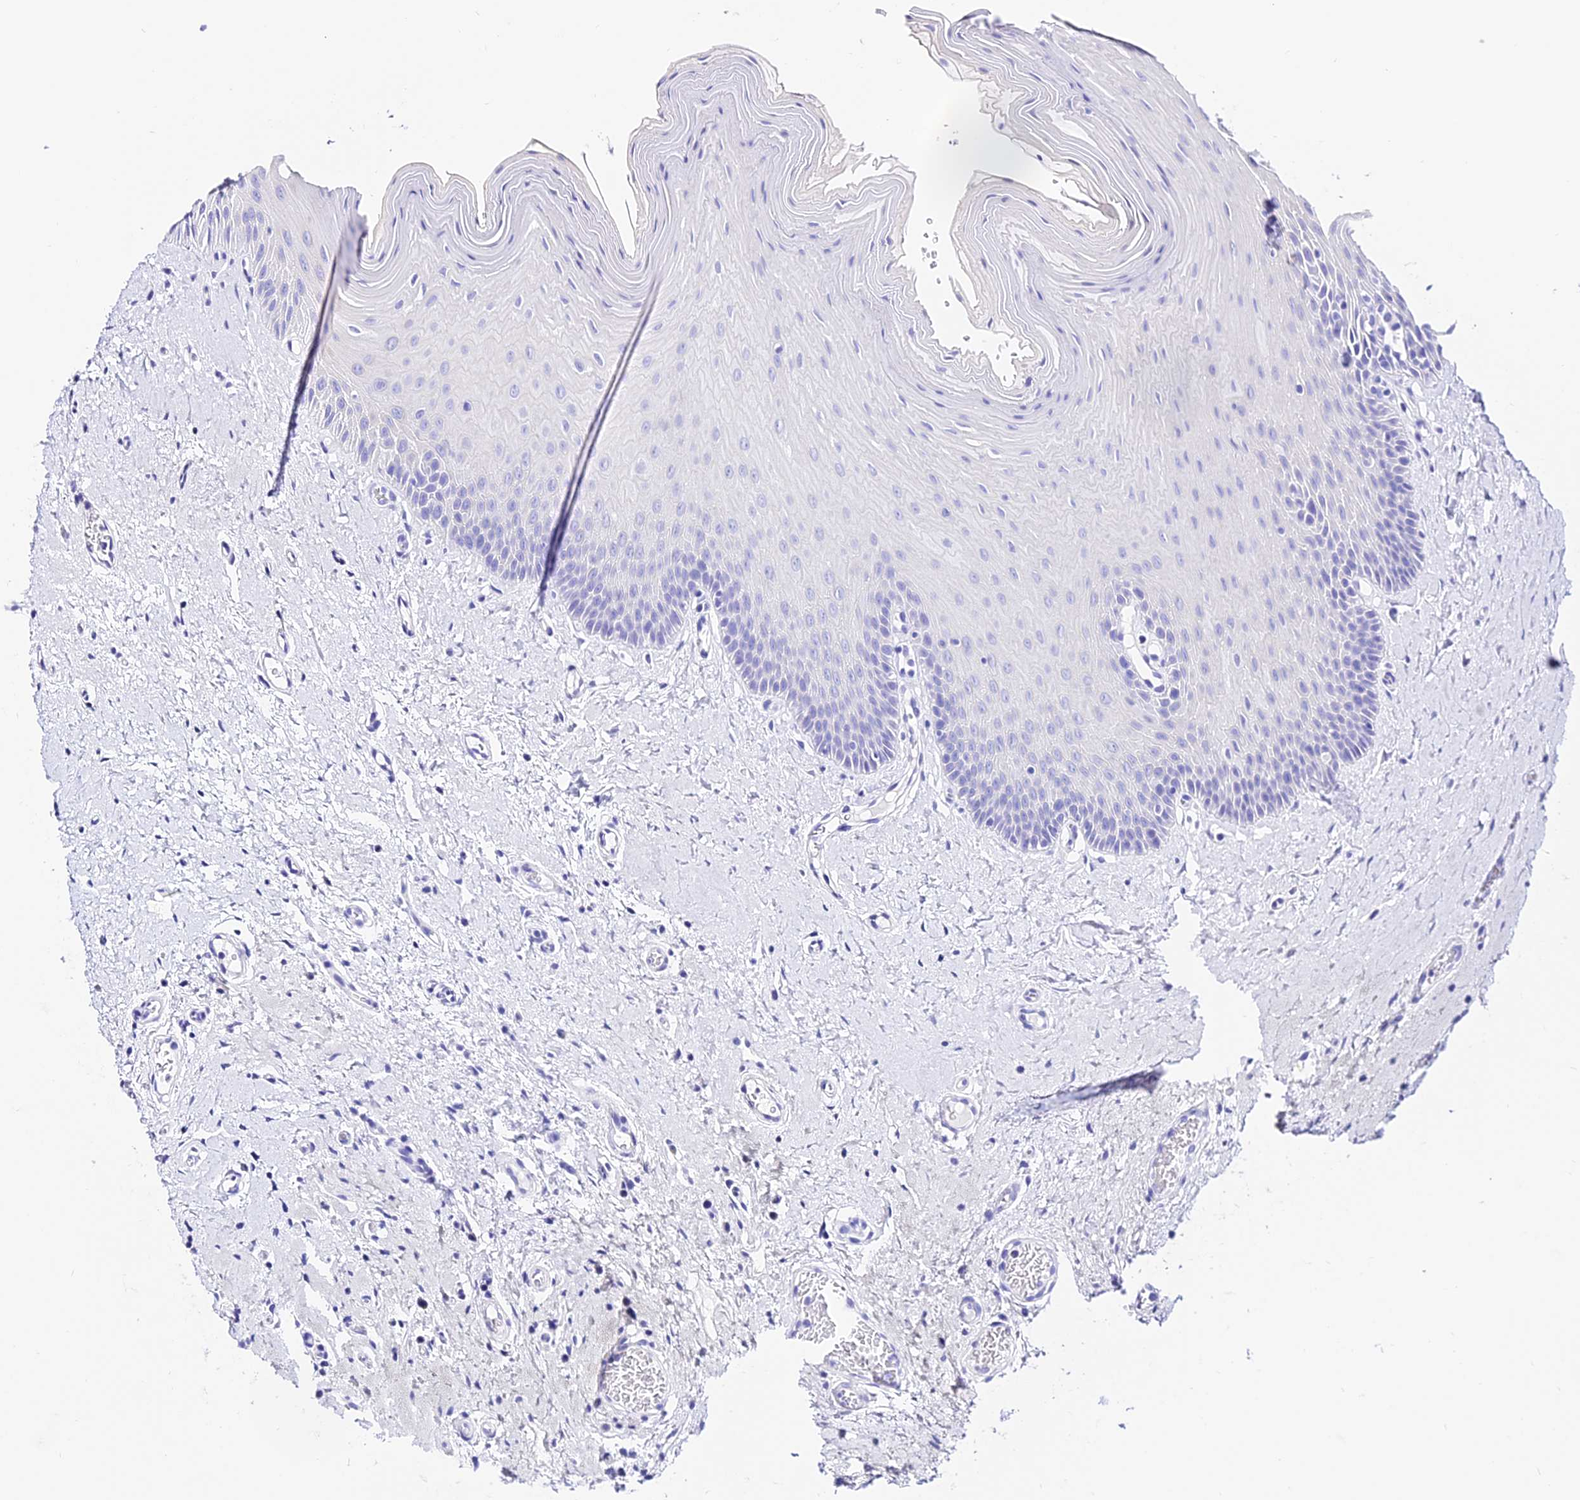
{"staining": {"intensity": "negative", "quantity": "none", "location": "none"}, "tissue": "oral mucosa", "cell_type": "Squamous epithelial cells", "image_type": "normal", "snomed": [{"axis": "morphology", "description": "Normal tissue, NOS"}, {"axis": "topography", "description": "Oral tissue"}, {"axis": "topography", "description": "Tounge, NOS"}], "caption": "An IHC histopathology image of normal oral mucosa is shown. There is no staining in squamous epithelial cells of oral mucosa.", "gene": "TRMT44", "patient": {"sex": "male", "age": 47}}